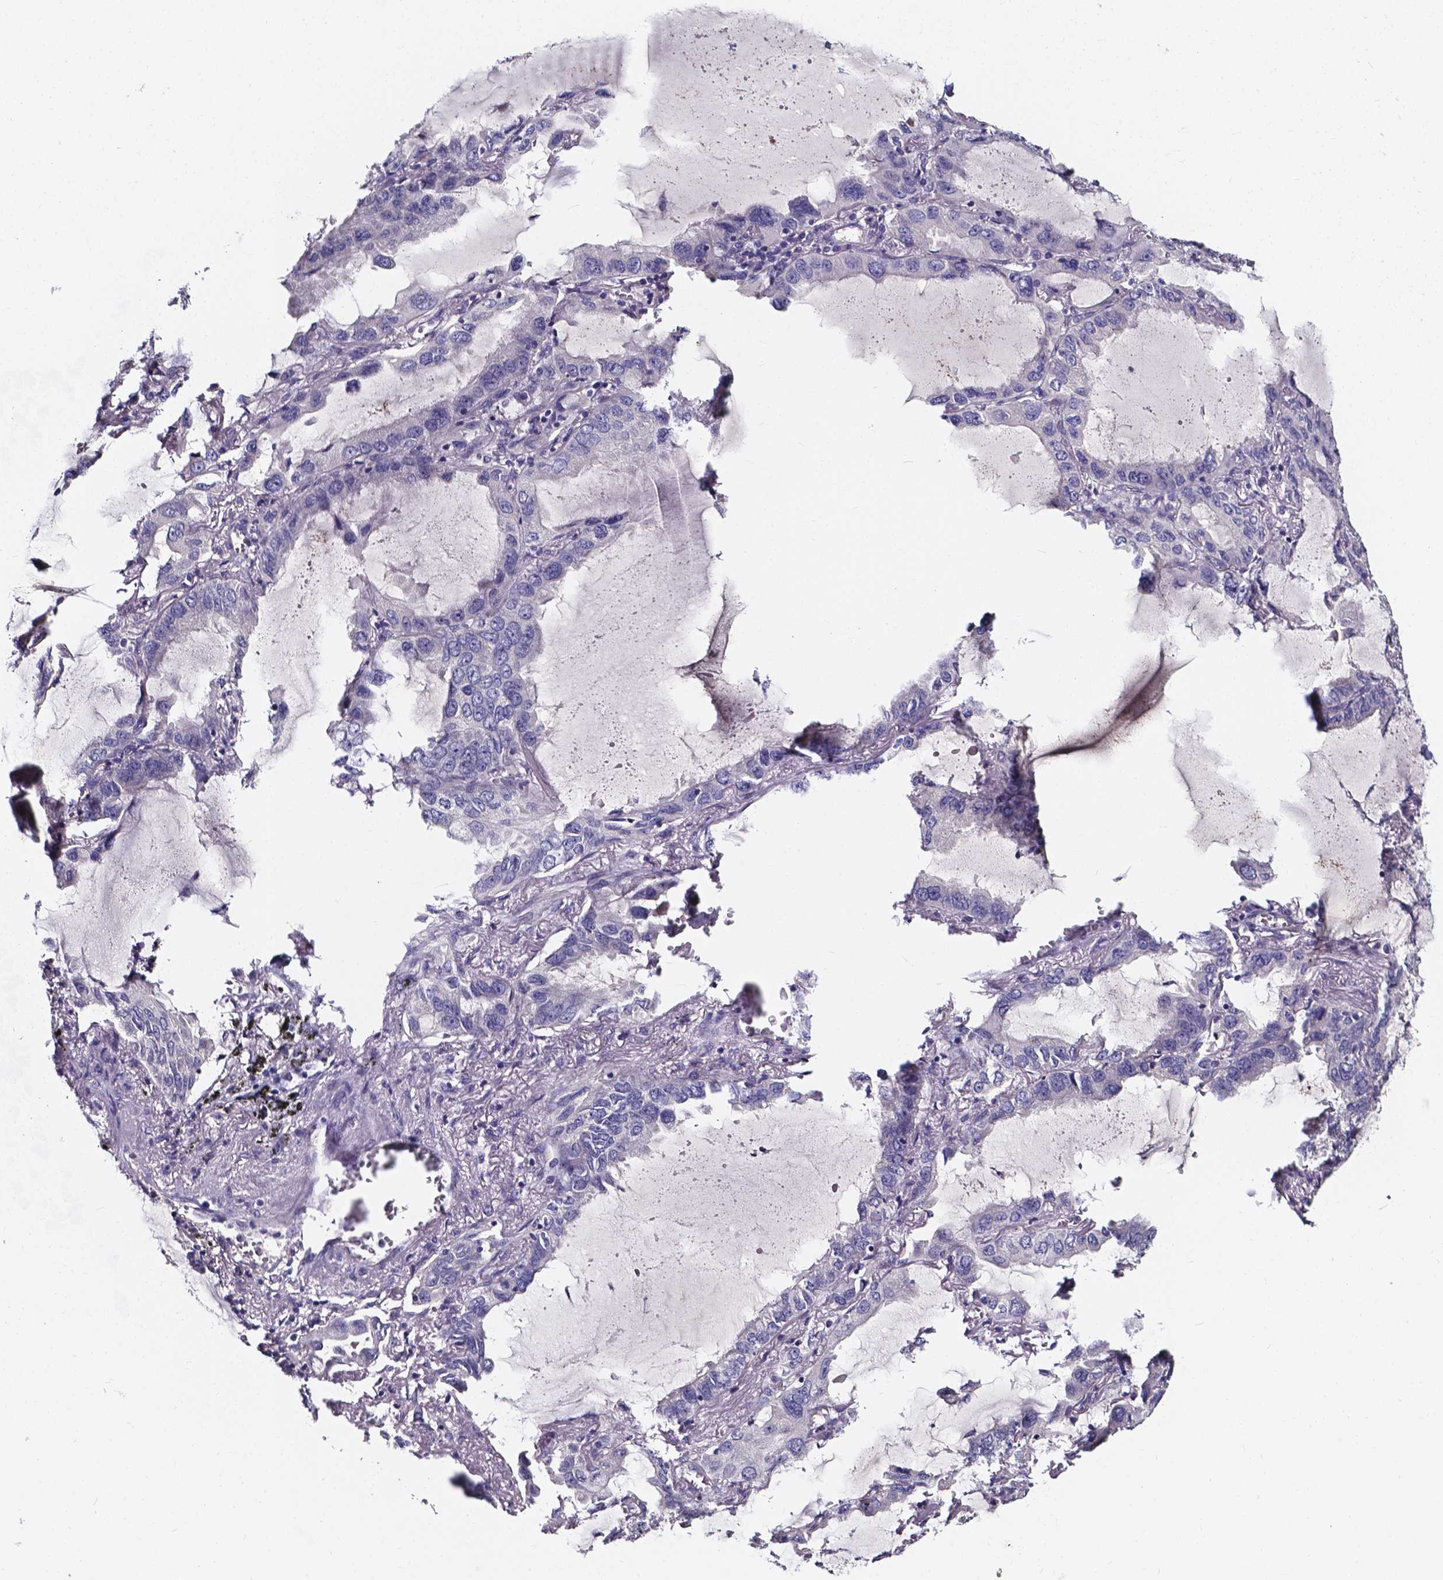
{"staining": {"intensity": "weak", "quantity": "<25%", "location": "cytoplasmic/membranous"}, "tissue": "lung cancer", "cell_type": "Tumor cells", "image_type": "cancer", "snomed": [{"axis": "morphology", "description": "Adenocarcinoma, NOS"}, {"axis": "topography", "description": "Lung"}], "caption": "An IHC photomicrograph of lung adenocarcinoma is shown. There is no staining in tumor cells of lung adenocarcinoma.", "gene": "CACNG8", "patient": {"sex": "male", "age": 64}}